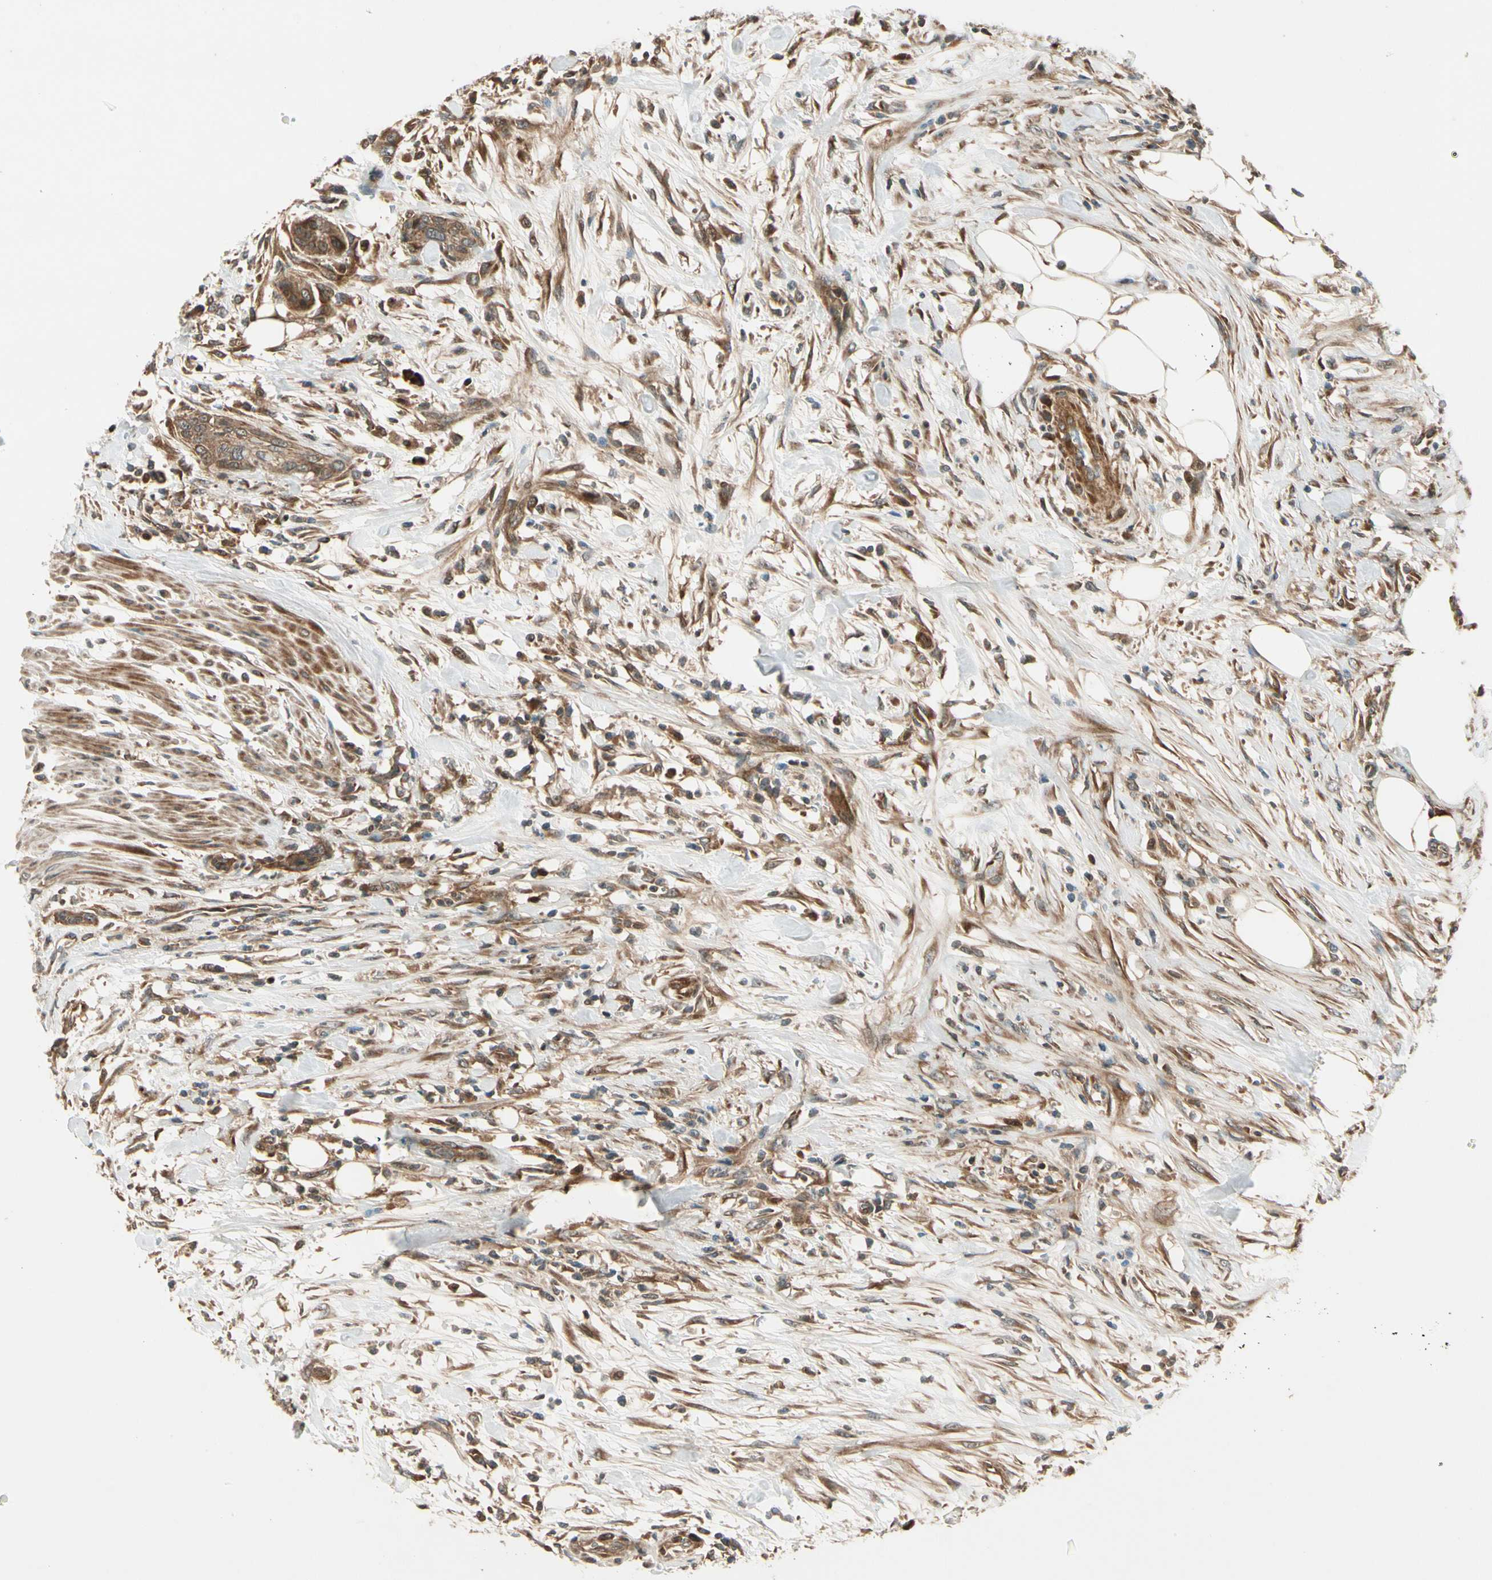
{"staining": {"intensity": "moderate", "quantity": ">75%", "location": "cytoplasmic/membranous"}, "tissue": "urothelial cancer", "cell_type": "Tumor cells", "image_type": "cancer", "snomed": [{"axis": "morphology", "description": "Urothelial carcinoma, High grade"}, {"axis": "topography", "description": "Urinary bladder"}], "caption": "Brown immunohistochemical staining in high-grade urothelial carcinoma shows moderate cytoplasmic/membranous expression in approximately >75% of tumor cells. (DAB = brown stain, brightfield microscopy at high magnification).", "gene": "ACVR1C", "patient": {"sex": "male", "age": 35}}